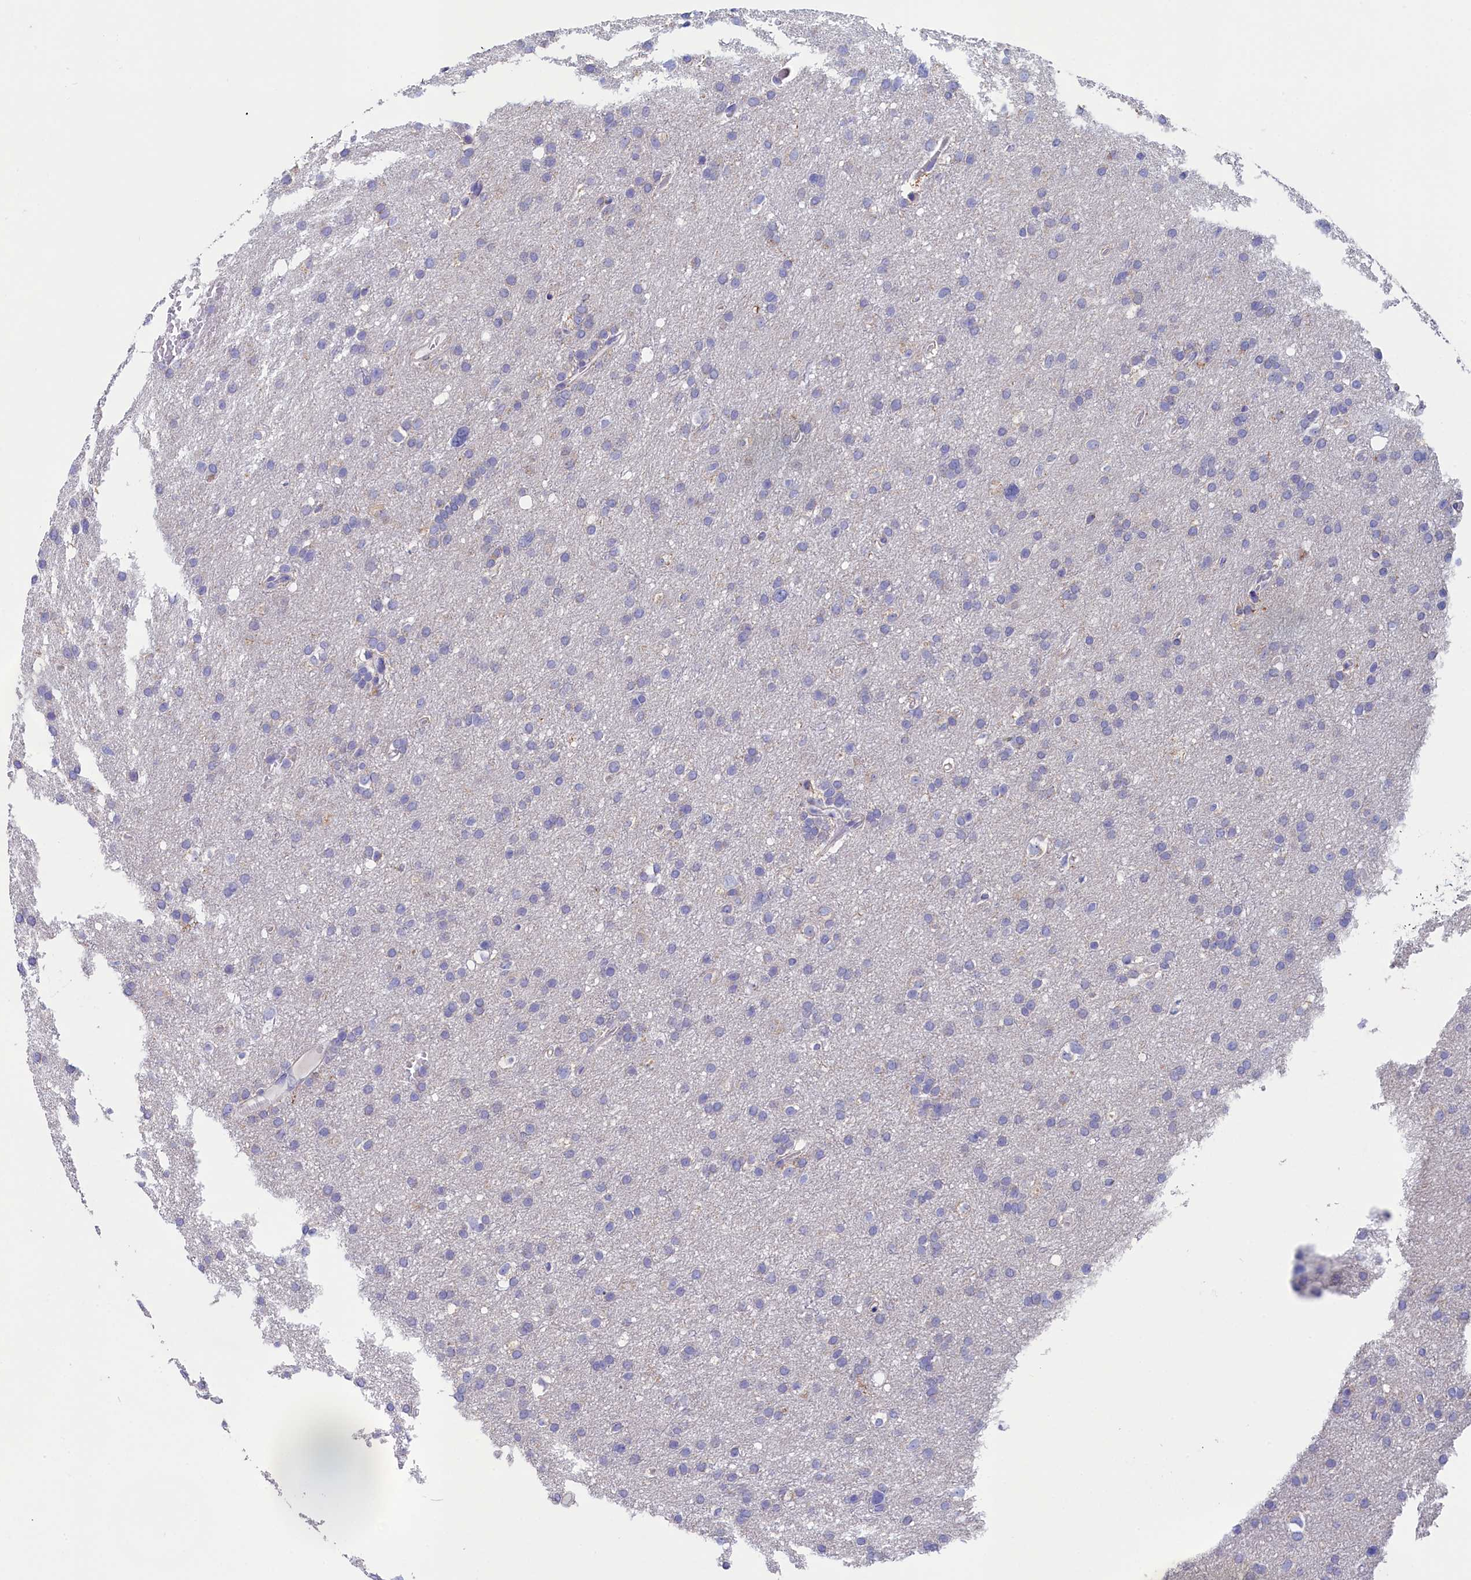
{"staining": {"intensity": "negative", "quantity": "none", "location": "none"}, "tissue": "glioma", "cell_type": "Tumor cells", "image_type": "cancer", "snomed": [{"axis": "morphology", "description": "Glioma, malignant, High grade"}, {"axis": "topography", "description": "Cerebral cortex"}], "caption": "High power microscopy micrograph of an immunohistochemistry image of malignant high-grade glioma, revealing no significant positivity in tumor cells. Nuclei are stained in blue.", "gene": "PRDM12", "patient": {"sex": "female", "age": 36}}